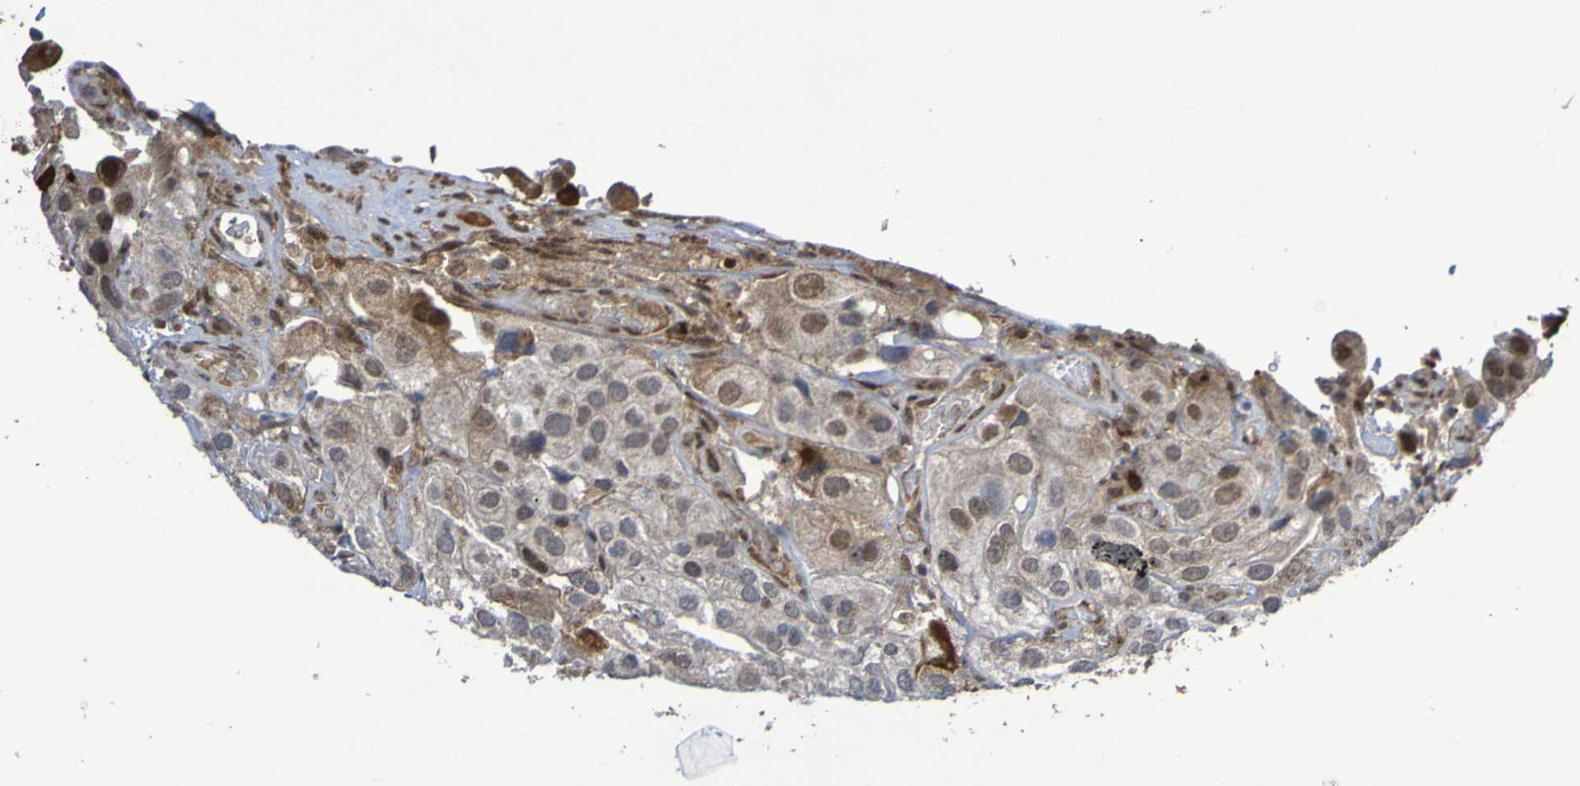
{"staining": {"intensity": "strong", "quantity": "<25%", "location": "cytoplasmic/membranous,nuclear"}, "tissue": "urothelial cancer", "cell_type": "Tumor cells", "image_type": "cancer", "snomed": [{"axis": "morphology", "description": "Urothelial carcinoma, High grade"}, {"axis": "topography", "description": "Urinary bladder"}], "caption": "Immunohistochemical staining of urothelial cancer reveals medium levels of strong cytoplasmic/membranous and nuclear staining in approximately <25% of tumor cells.", "gene": "ITLN1", "patient": {"sex": "female", "age": 64}}